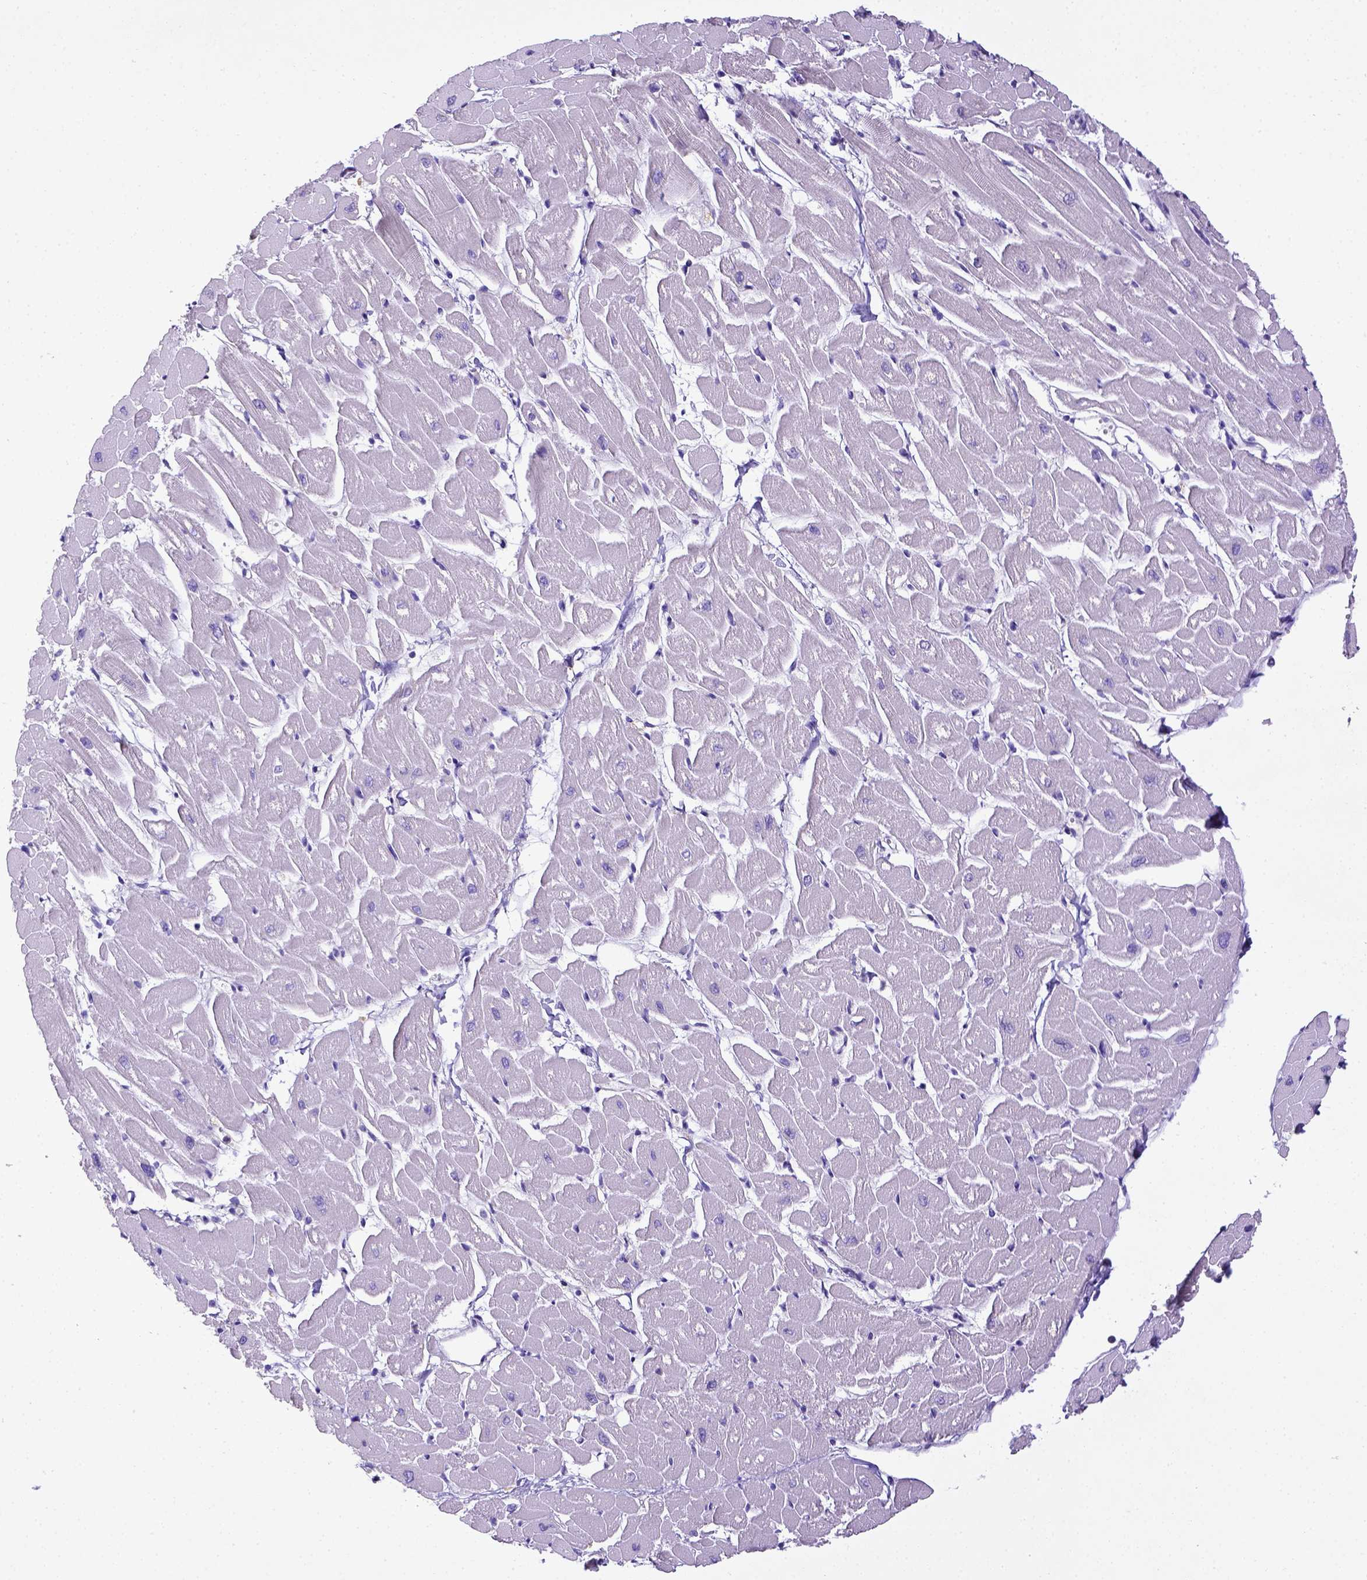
{"staining": {"intensity": "negative", "quantity": "none", "location": "none"}, "tissue": "heart muscle", "cell_type": "Cardiomyocytes", "image_type": "normal", "snomed": [{"axis": "morphology", "description": "Normal tissue, NOS"}, {"axis": "topography", "description": "Heart"}], "caption": "Protein analysis of unremarkable heart muscle demonstrates no significant positivity in cardiomyocytes. (DAB IHC, high magnification).", "gene": "CD40", "patient": {"sex": "male", "age": 57}}